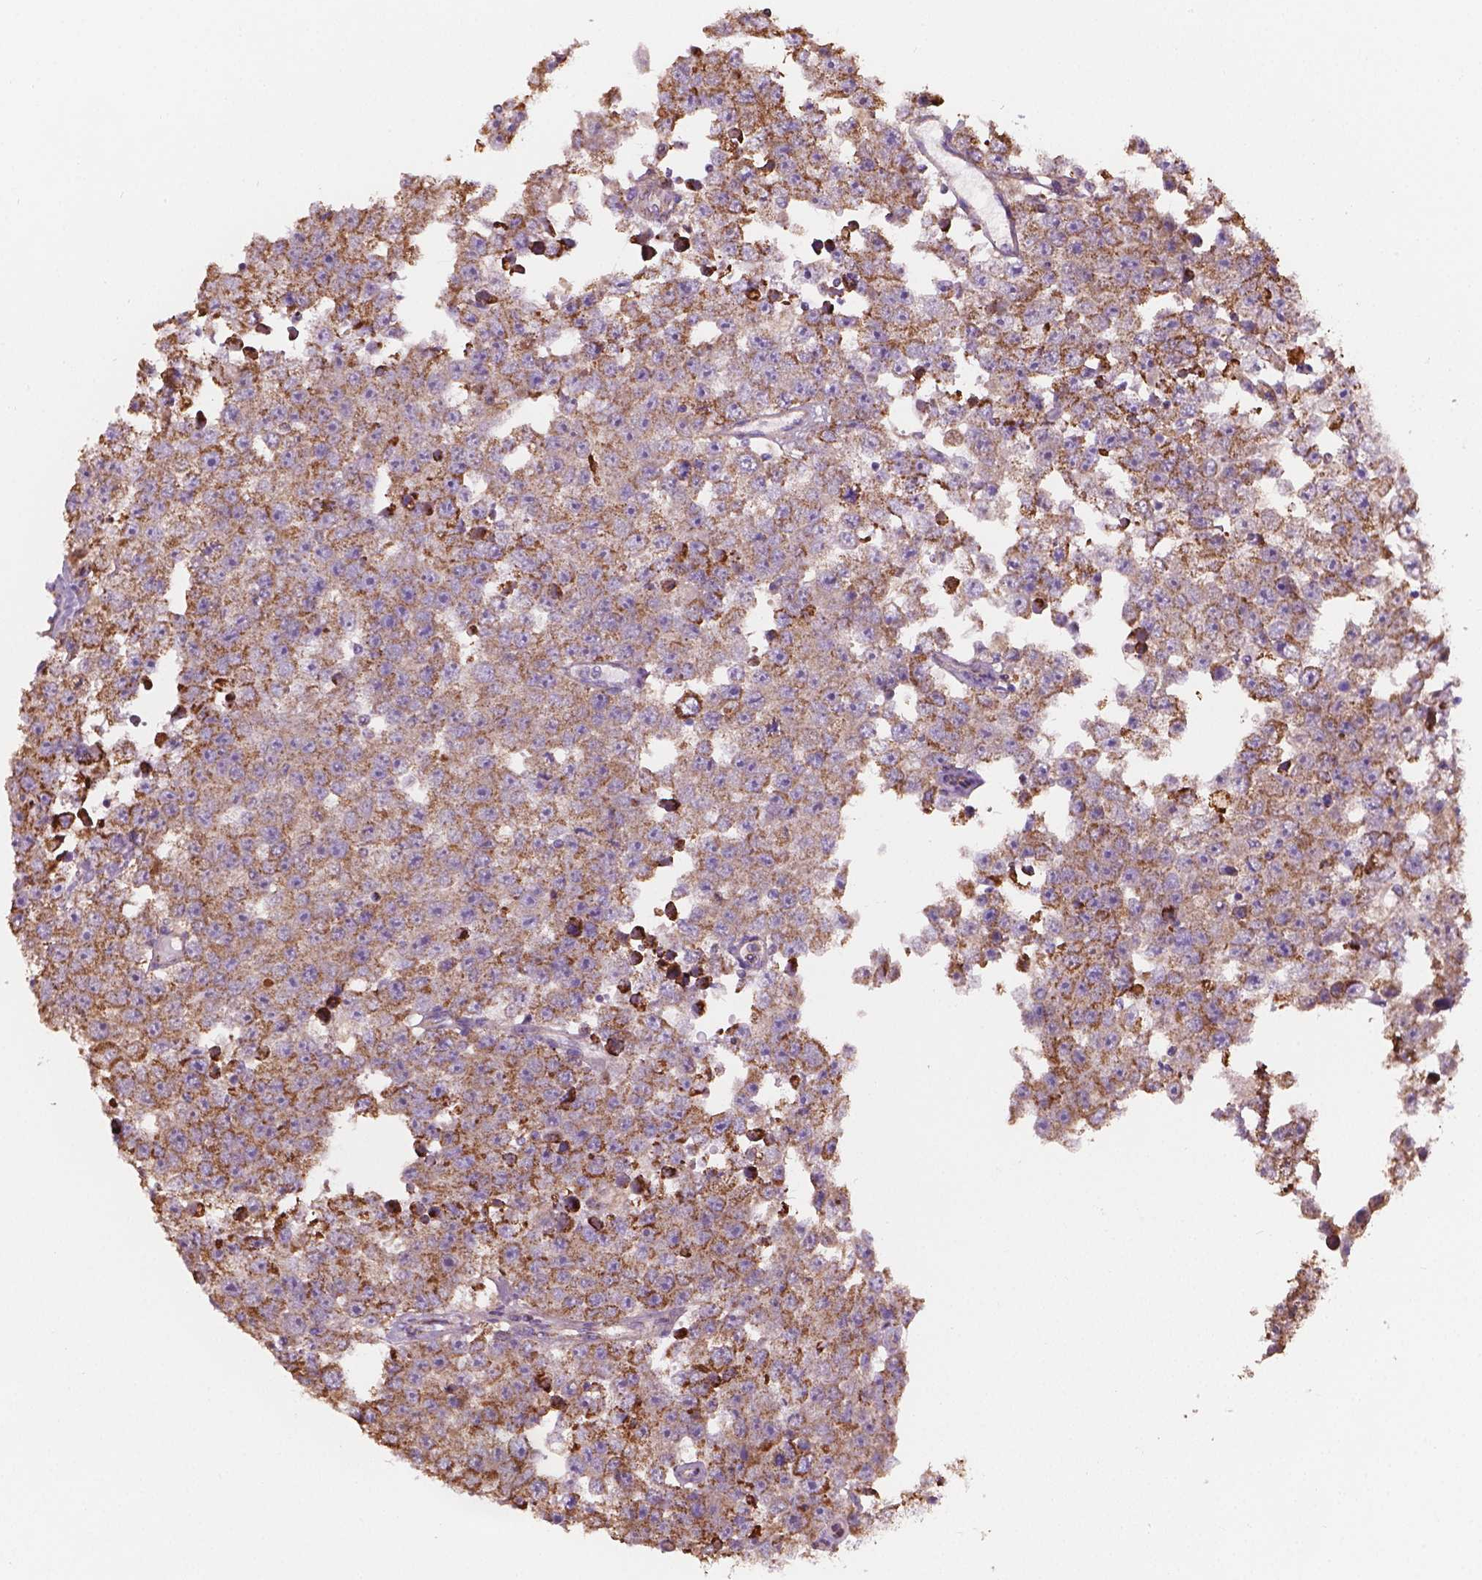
{"staining": {"intensity": "strong", "quantity": ">75%", "location": "cytoplasmic/membranous"}, "tissue": "testis cancer", "cell_type": "Tumor cells", "image_type": "cancer", "snomed": [{"axis": "morphology", "description": "Seminoma, NOS"}, {"axis": "topography", "description": "Testis"}], "caption": "Immunohistochemical staining of testis cancer (seminoma) displays high levels of strong cytoplasmic/membranous protein staining in about >75% of tumor cells.", "gene": "PIBF1", "patient": {"sex": "male", "age": 52}}